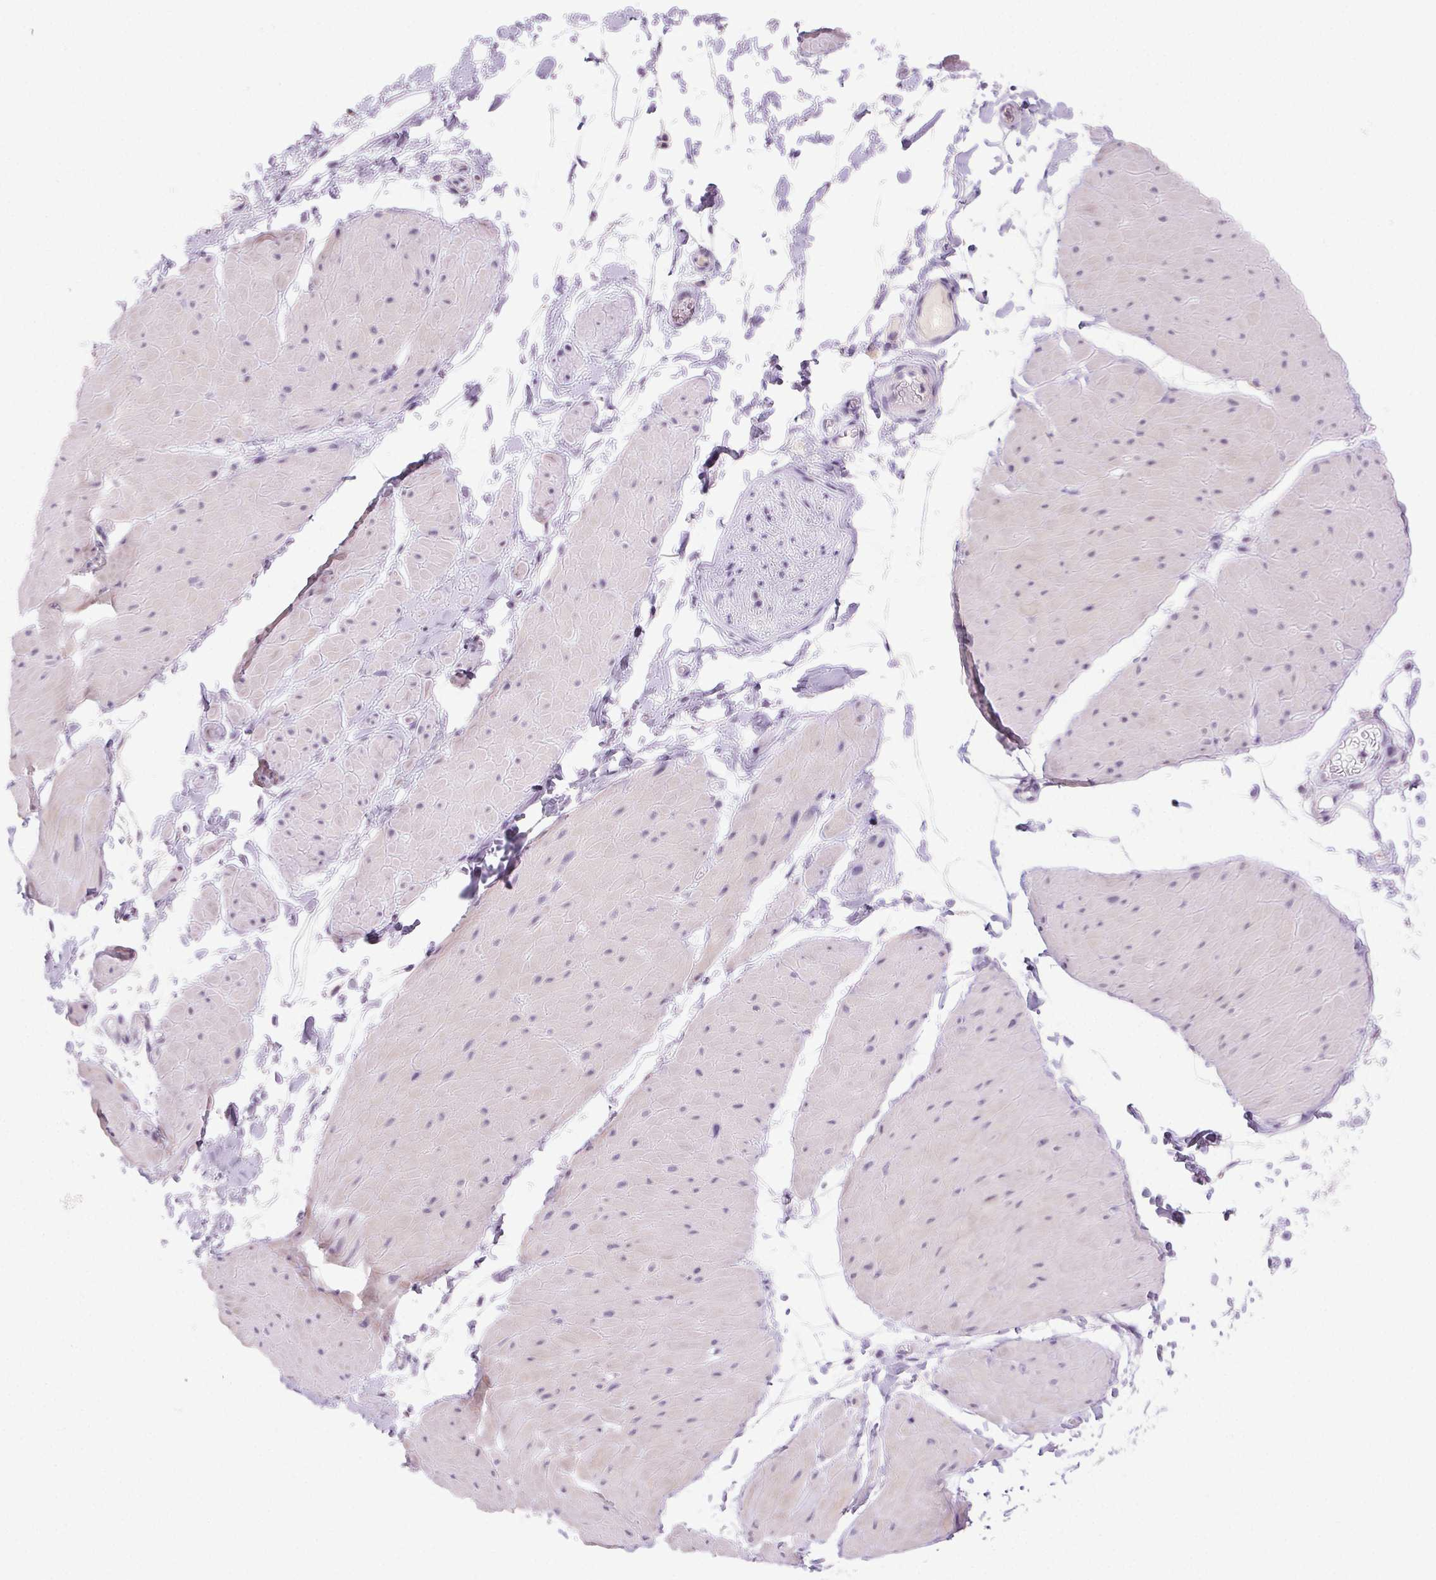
{"staining": {"intensity": "negative", "quantity": "none", "location": "none"}, "tissue": "adipose tissue", "cell_type": "Adipocytes", "image_type": "normal", "snomed": [{"axis": "morphology", "description": "Normal tissue, NOS"}, {"axis": "topography", "description": "Smooth muscle"}, {"axis": "topography", "description": "Peripheral nerve tissue"}], "caption": "Human adipose tissue stained for a protein using immunohistochemistry displays no staining in adipocytes.", "gene": "BPIFB2", "patient": {"sex": "male", "age": 58}}